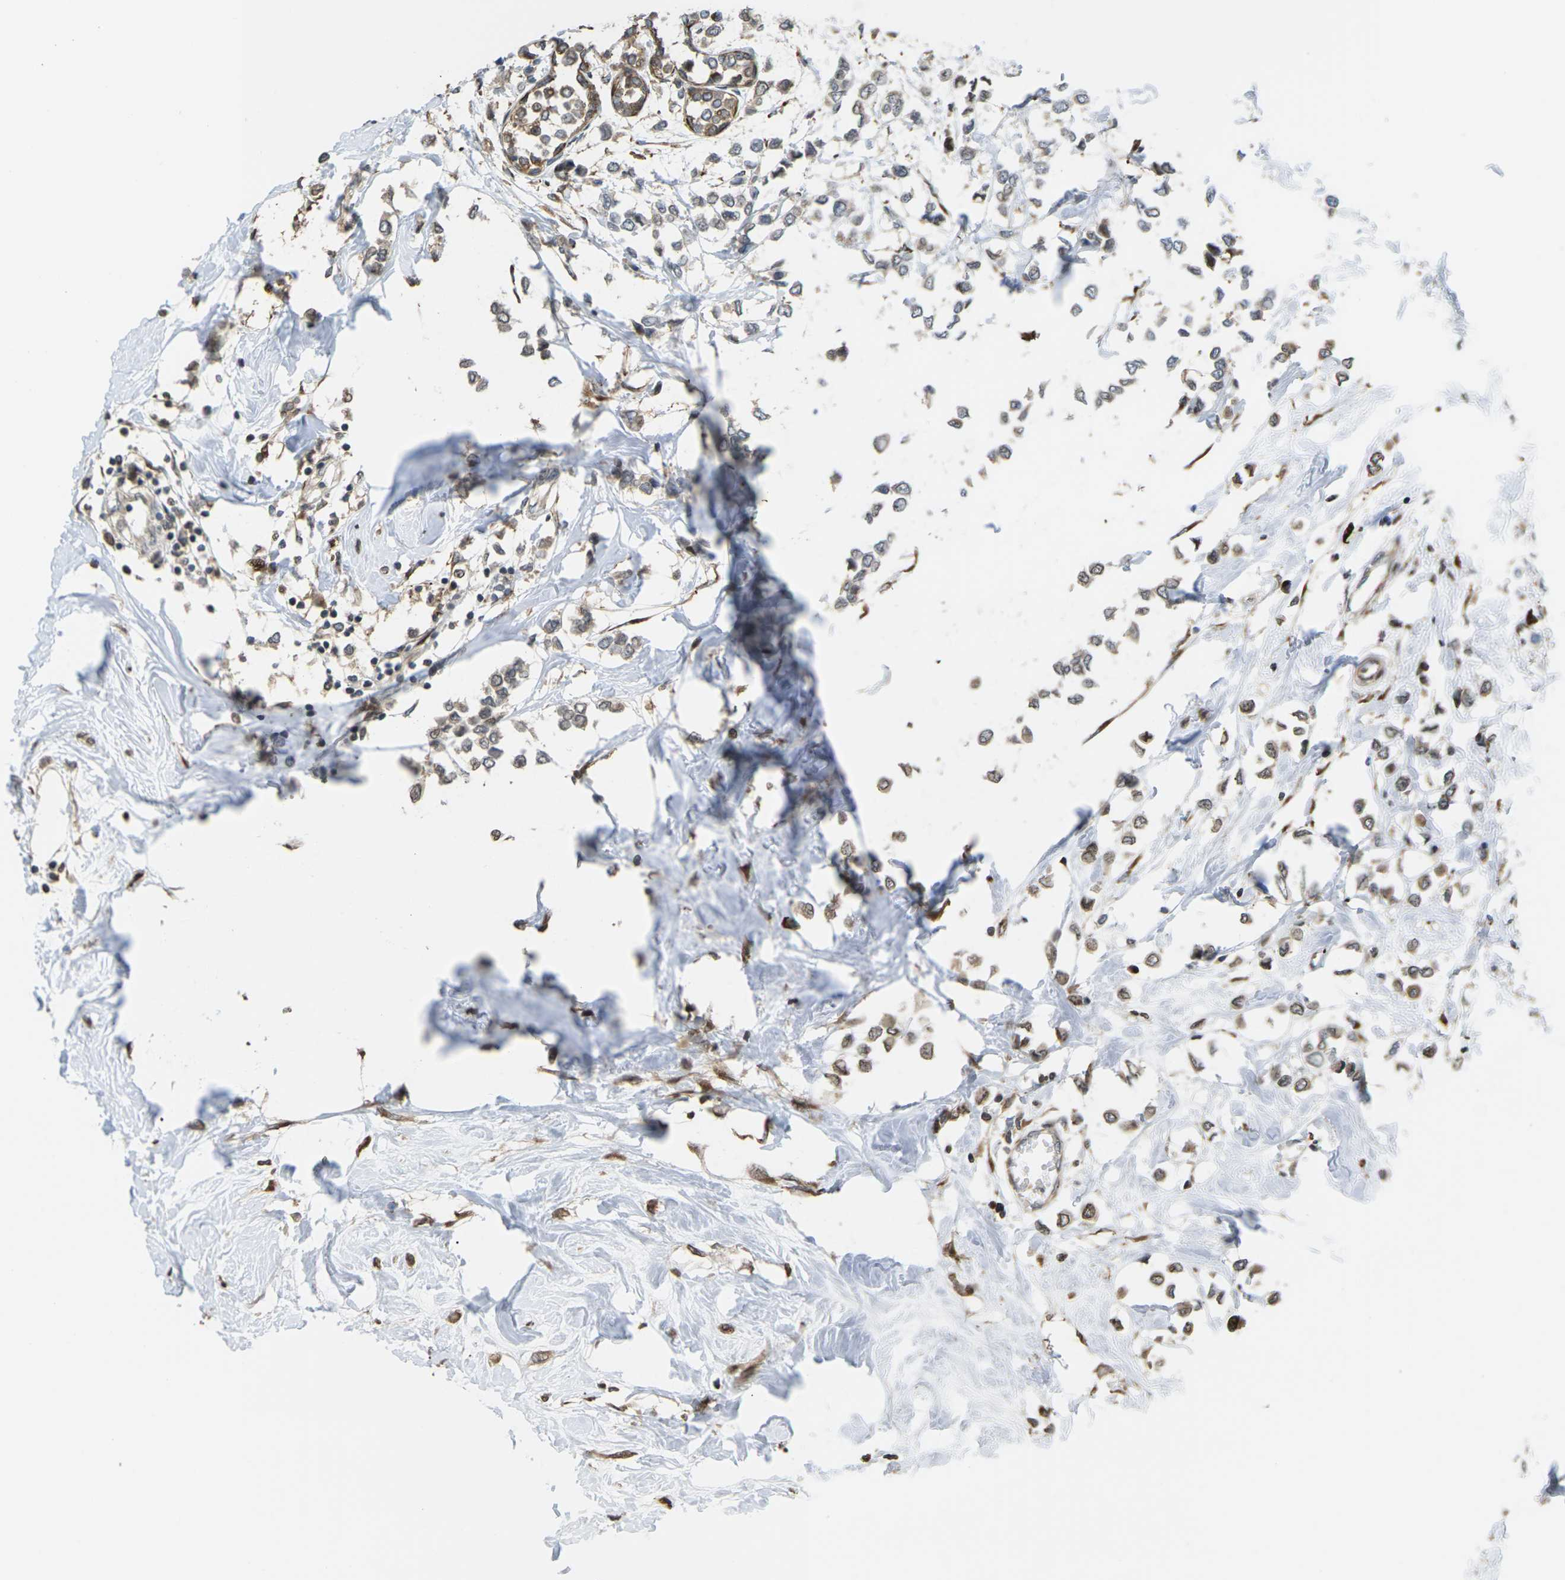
{"staining": {"intensity": "moderate", "quantity": ">75%", "location": "cytoplasmic/membranous,nuclear"}, "tissue": "breast cancer", "cell_type": "Tumor cells", "image_type": "cancer", "snomed": [{"axis": "morphology", "description": "Lobular carcinoma"}, {"axis": "topography", "description": "Breast"}], "caption": "A histopathology image of human breast lobular carcinoma stained for a protein demonstrates moderate cytoplasmic/membranous and nuclear brown staining in tumor cells.", "gene": "ROBO1", "patient": {"sex": "female", "age": 51}}